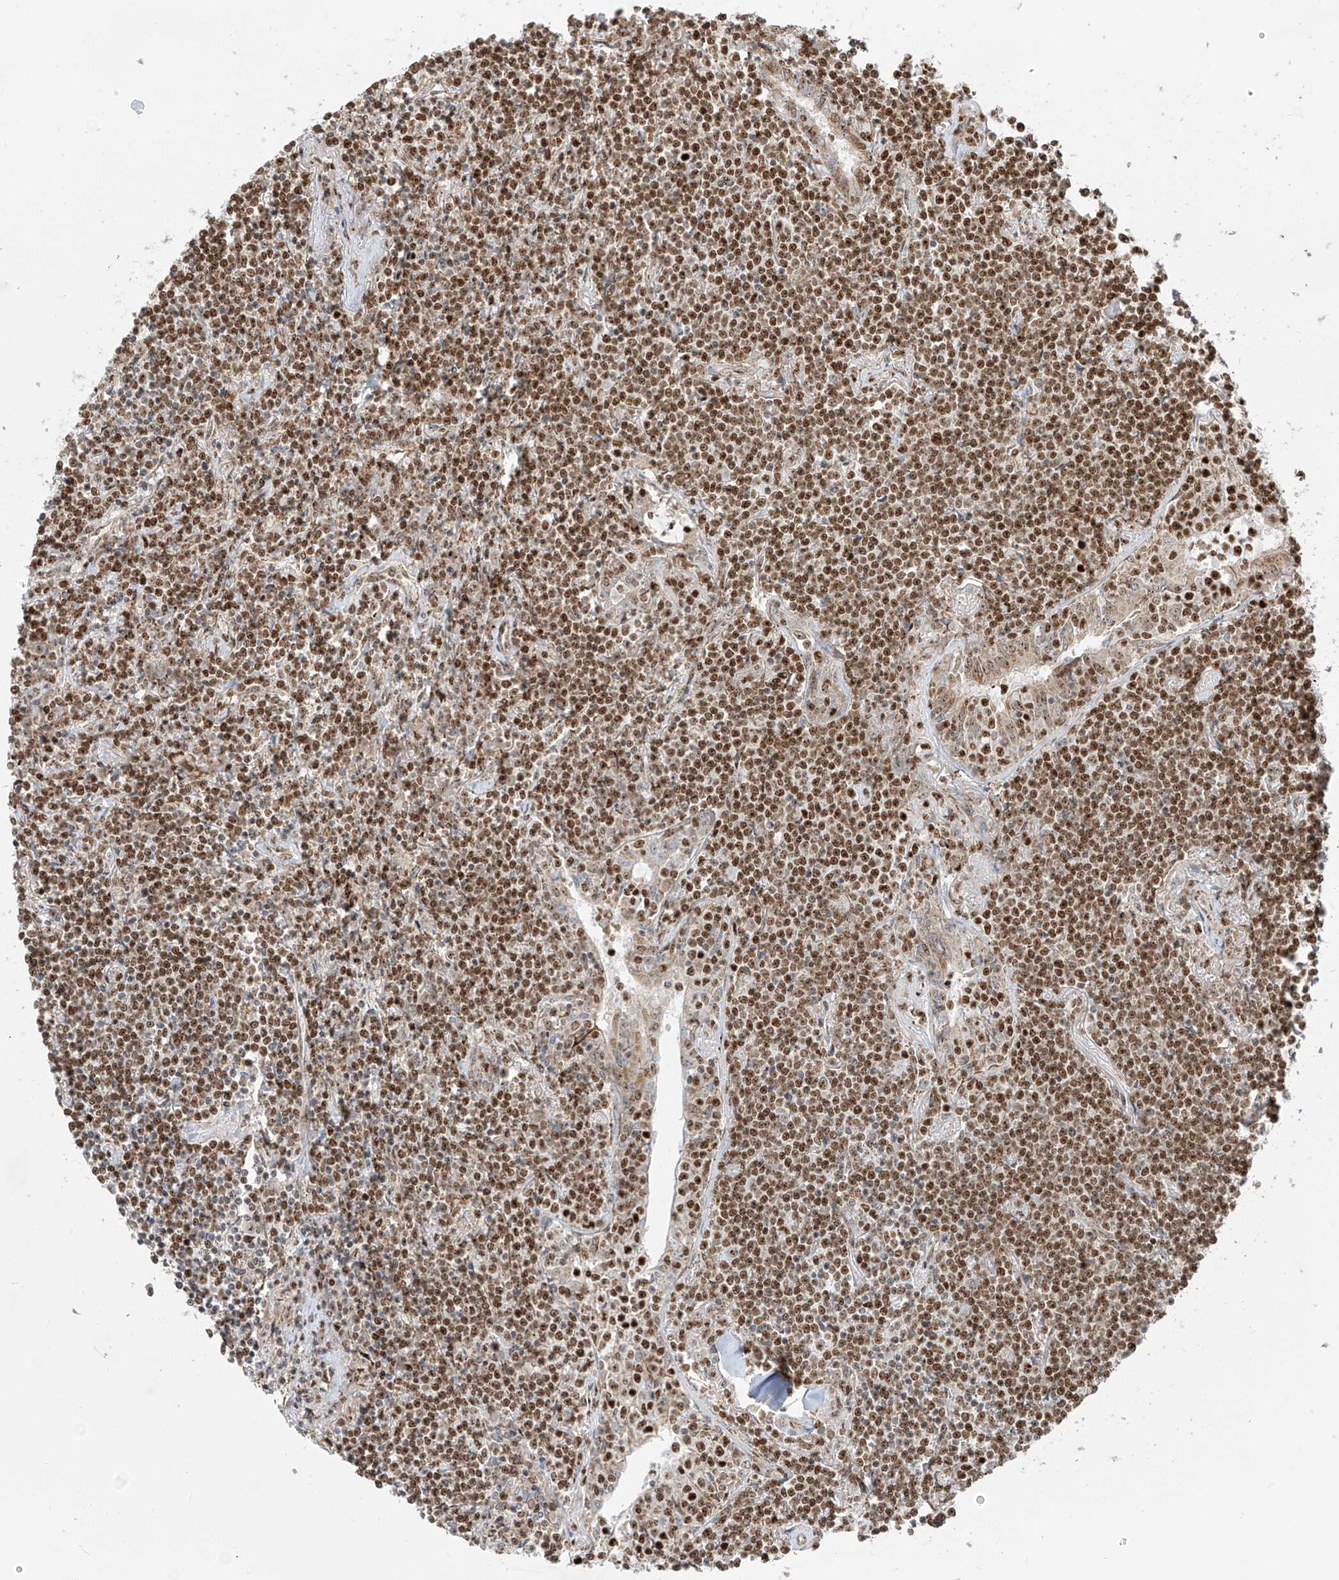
{"staining": {"intensity": "moderate", "quantity": ">75%", "location": "nuclear"}, "tissue": "lymphoma", "cell_type": "Tumor cells", "image_type": "cancer", "snomed": [{"axis": "morphology", "description": "Malignant lymphoma, non-Hodgkin's type, Low grade"}, {"axis": "topography", "description": "Lung"}], "caption": "Tumor cells display moderate nuclear expression in approximately >75% of cells in malignant lymphoma, non-Hodgkin's type (low-grade).", "gene": "ZBTB8A", "patient": {"sex": "female", "age": 71}}